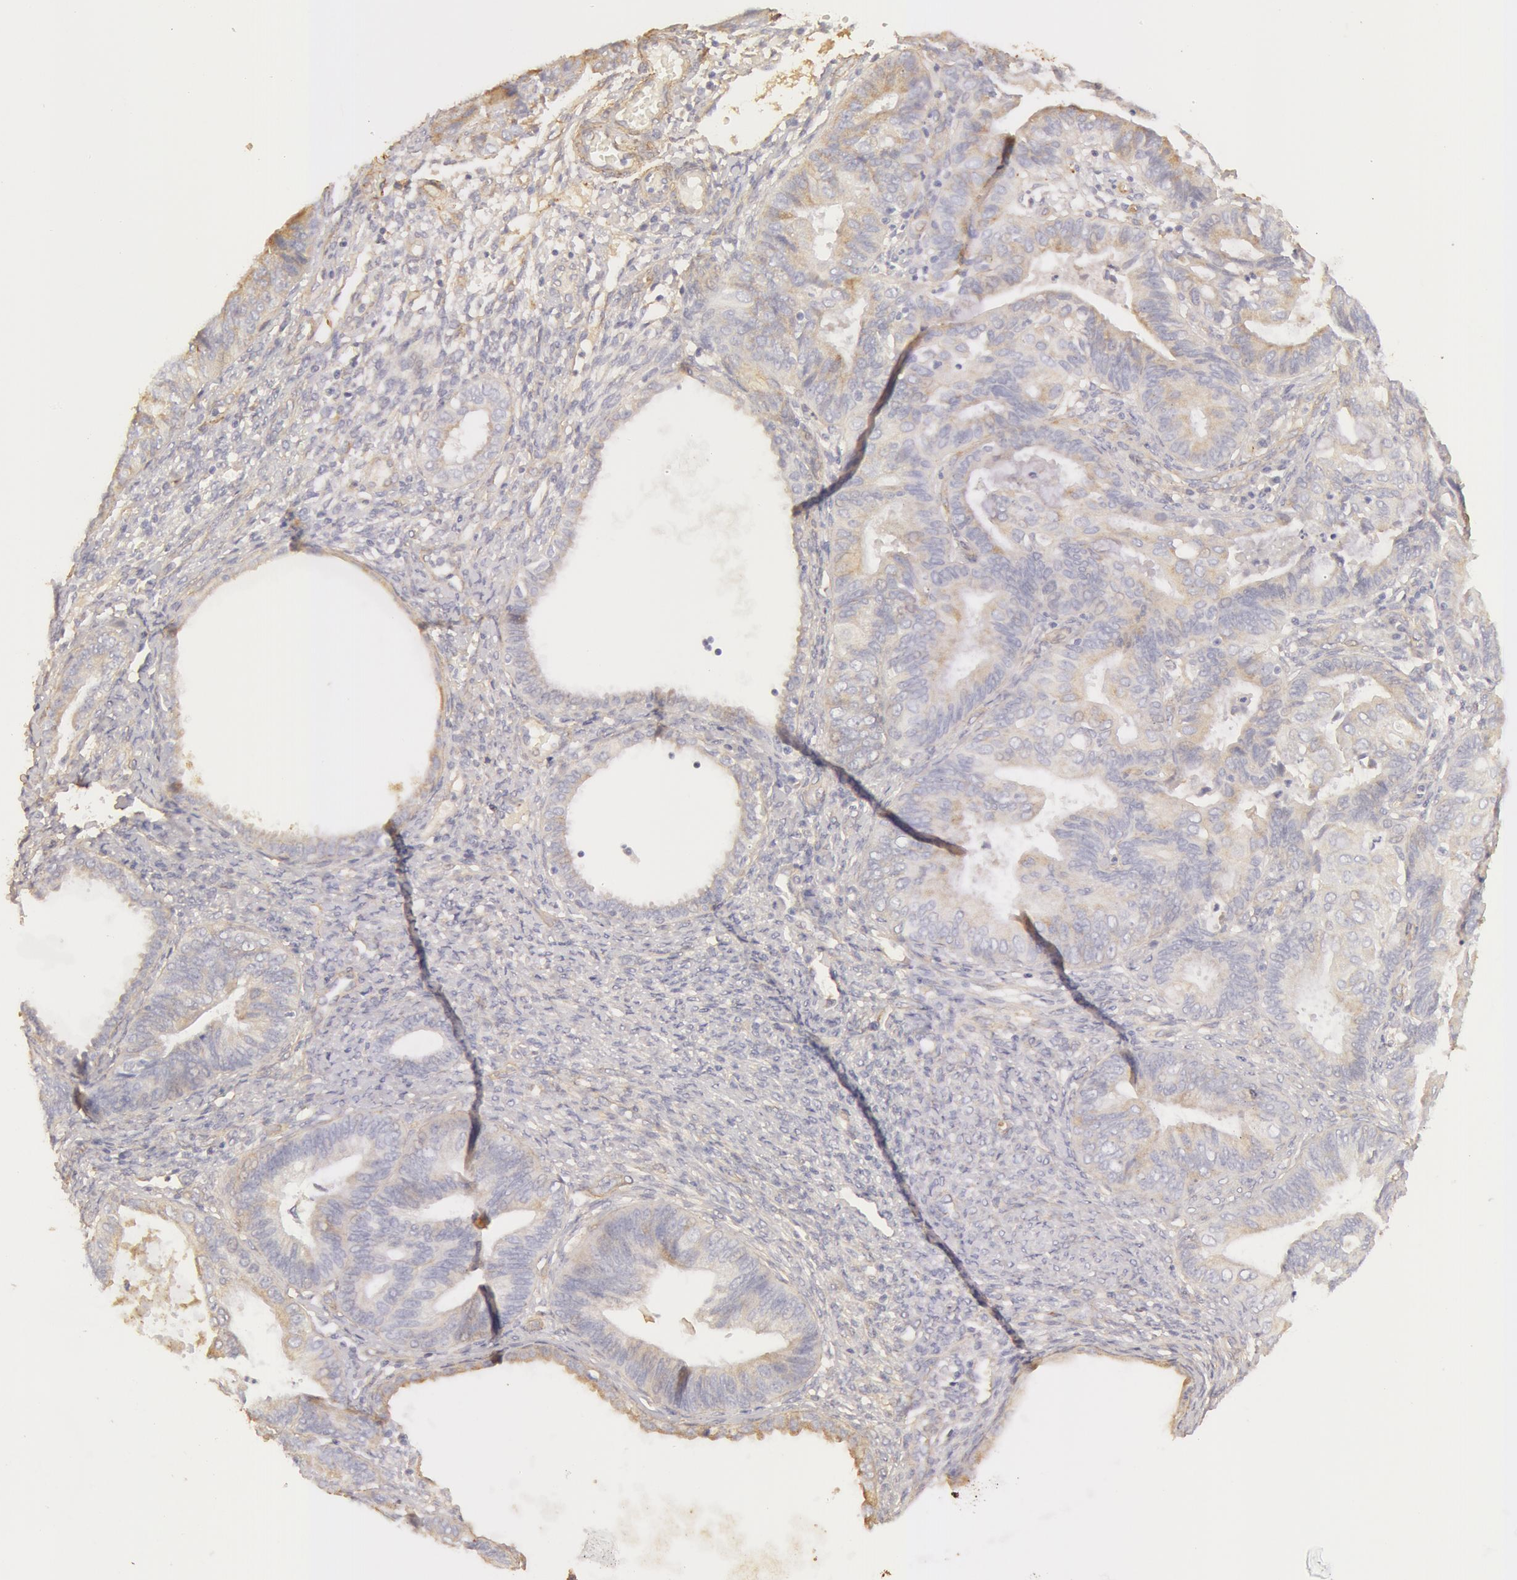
{"staining": {"intensity": "weak", "quantity": "<25%", "location": "cytoplasmic/membranous"}, "tissue": "endometrial cancer", "cell_type": "Tumor cells", "image_type": "cancer", "snomed": [{"axis": "morphology", "description": "Adenocarcinoma, NOS"}, {"axis": "topography", "description": "Endometrium"}], "caption": "Immunohistochemistry photomicrograph of neoplastic tissue: endometrial cancer (adenocarcinoma) stained with DAB shows no significant protein staining in tumor cells.", "gene": "COL4A1", "patient": {"sex": "female", "age": 63}}